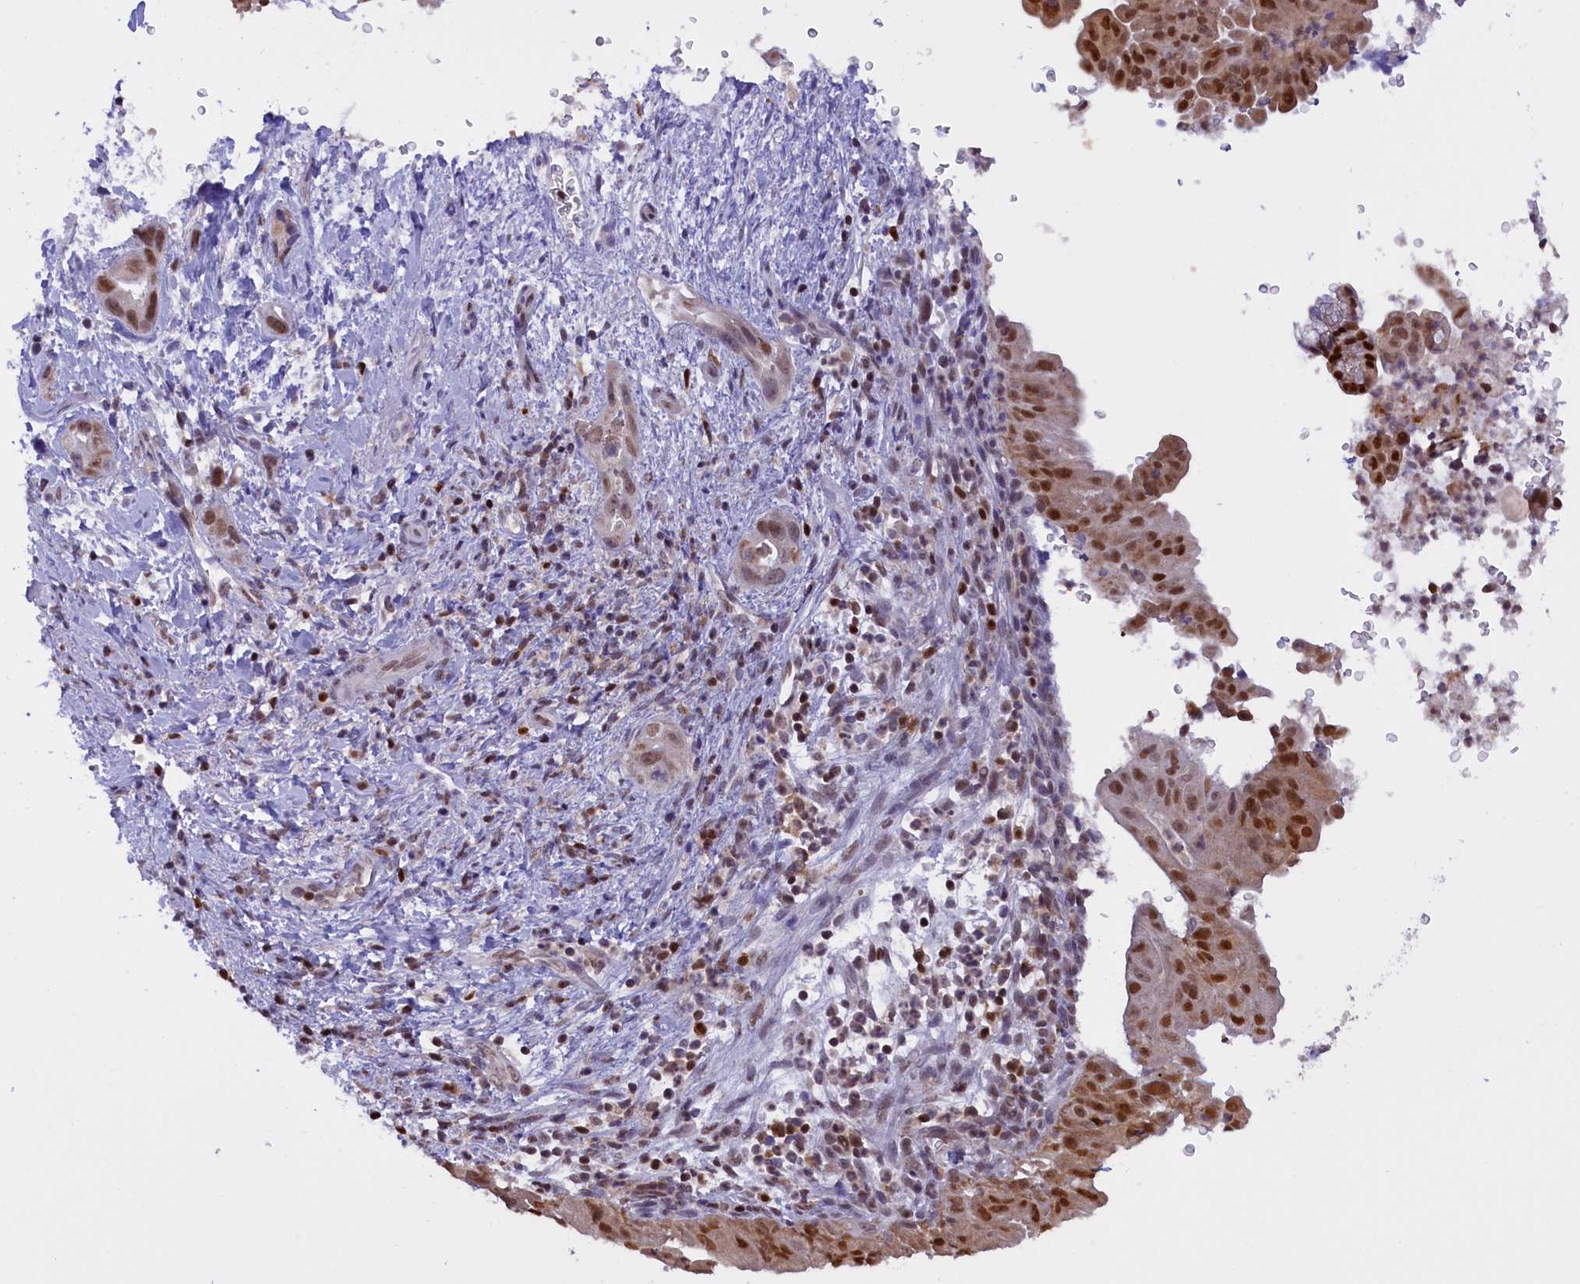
{"staining": {"intensity": "moderate", "quantity": ">75%", "location": "nuclear"}, "tissue": "pancreatic cancer", "cell_type": "Tumor cells", "image_type": "cancer", "snomed": [{"axis": "morphology", "description": "Adenocarcinoma, NOS"}, {"axis": "topography", "description": "Pancreas"}], "caption": "Adenocarcinoma (pancreatic) tissue shows moderate nuclear expression in approximately >75% of tumor cells, visualized by immunohistochemistry.", "gene": "IZUMO2", "patient": {"sex": "female", "age": 78}}